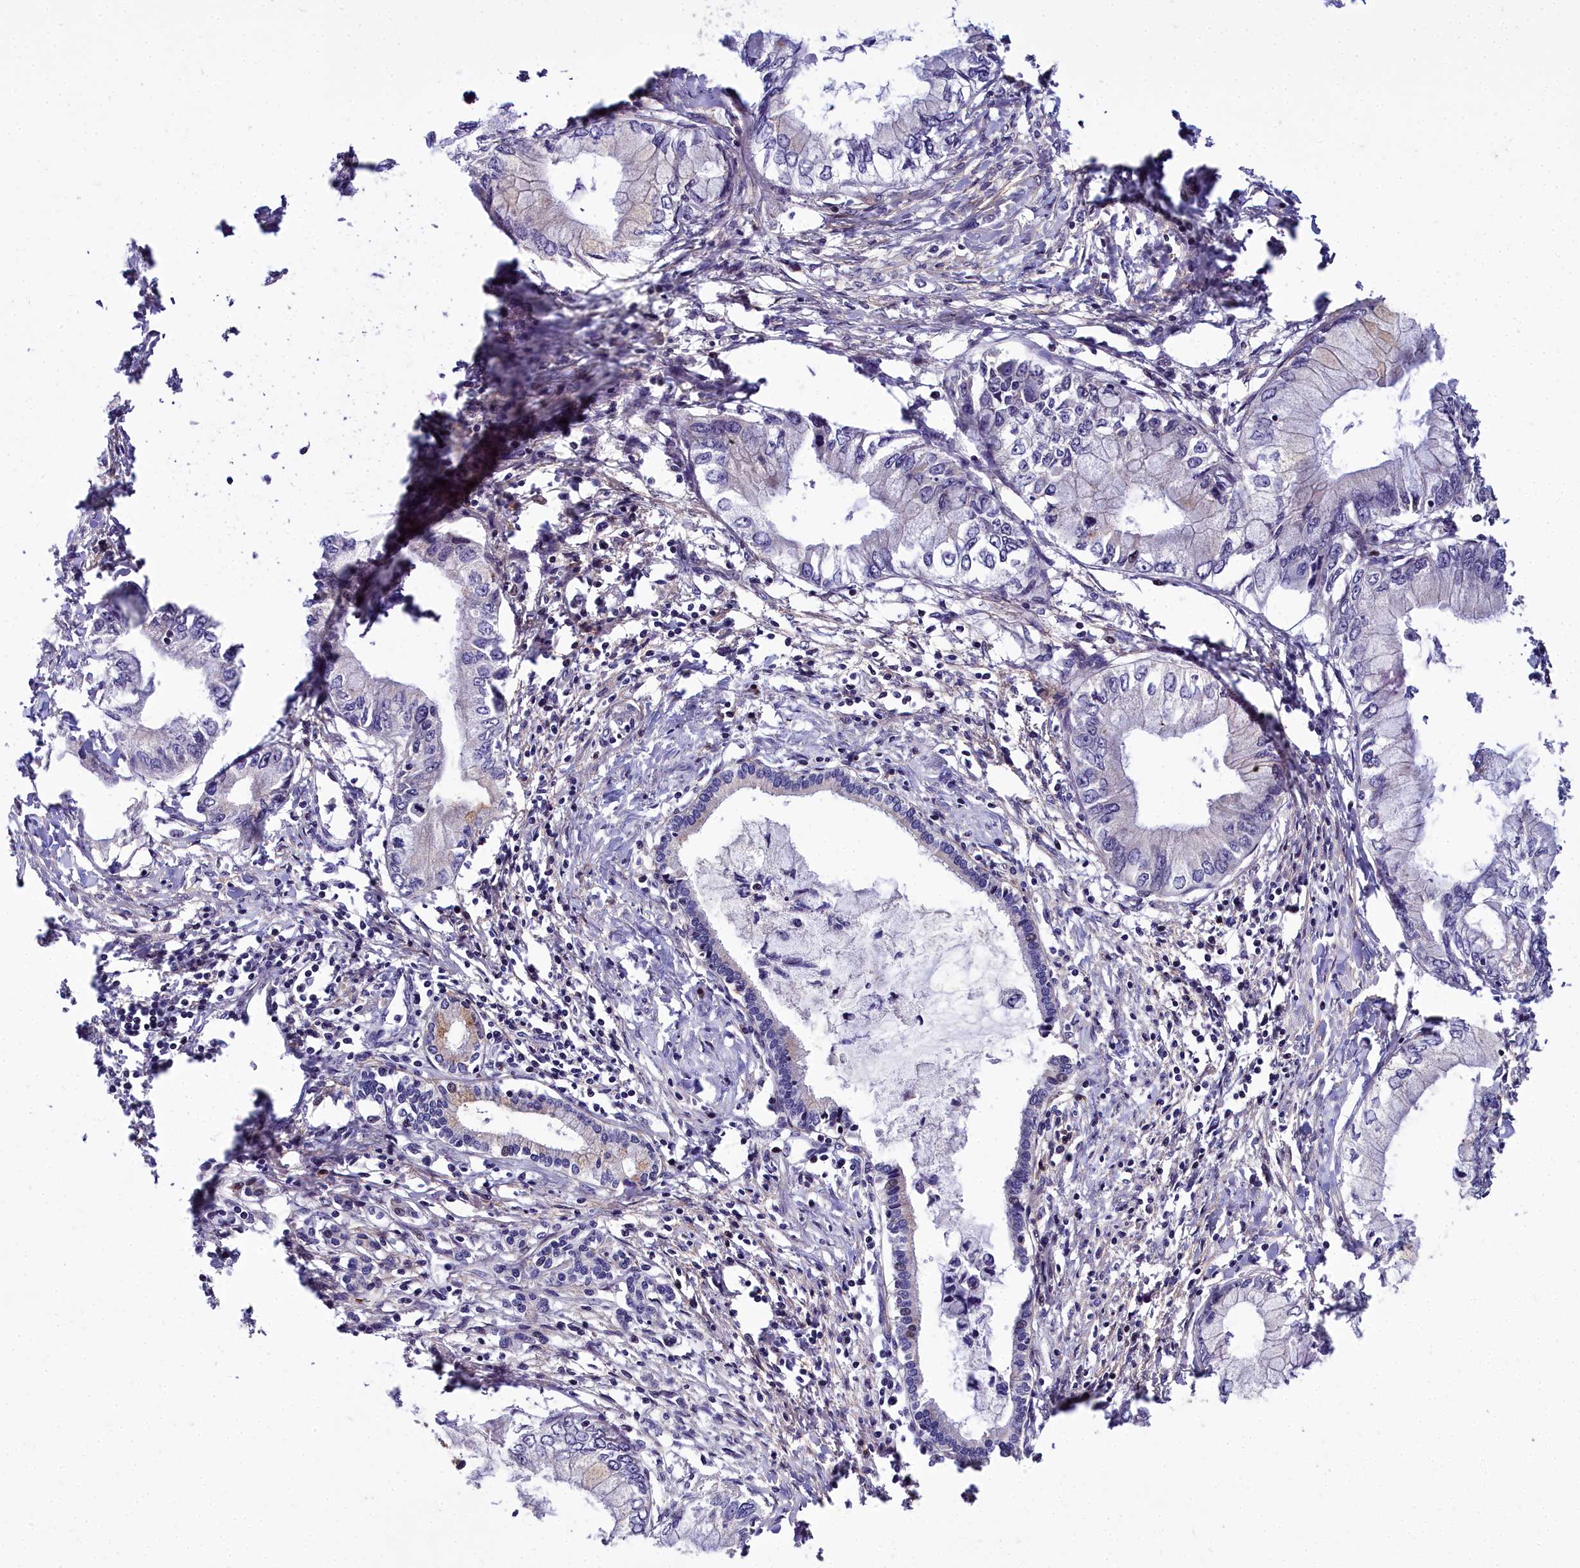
{"staining": {"intensity": "weak", "quantity": "<25%", "location": "cytoplasmic/membranous"}, "tissue": "pancreatic cancer", "cell_type": "Tumor cells", "image_type": "cancer", "snomed": [{"axis": "morphology", "description": "Adenocarcinoma, NOS"}, {"axis": "topography", "description": "Pancreas"}], "caption": "DAB immunohistochemical staining of pancreatic cancer (adenocarcinoma) reveals no significant expression in tumor cells. (Stains: DAB IHC with hematoxylin counter stain, Microscopy: brightfield microscopy at high magnification).", "gene": "MRPS11", "patient": {"sex": "male", "age": 48}}